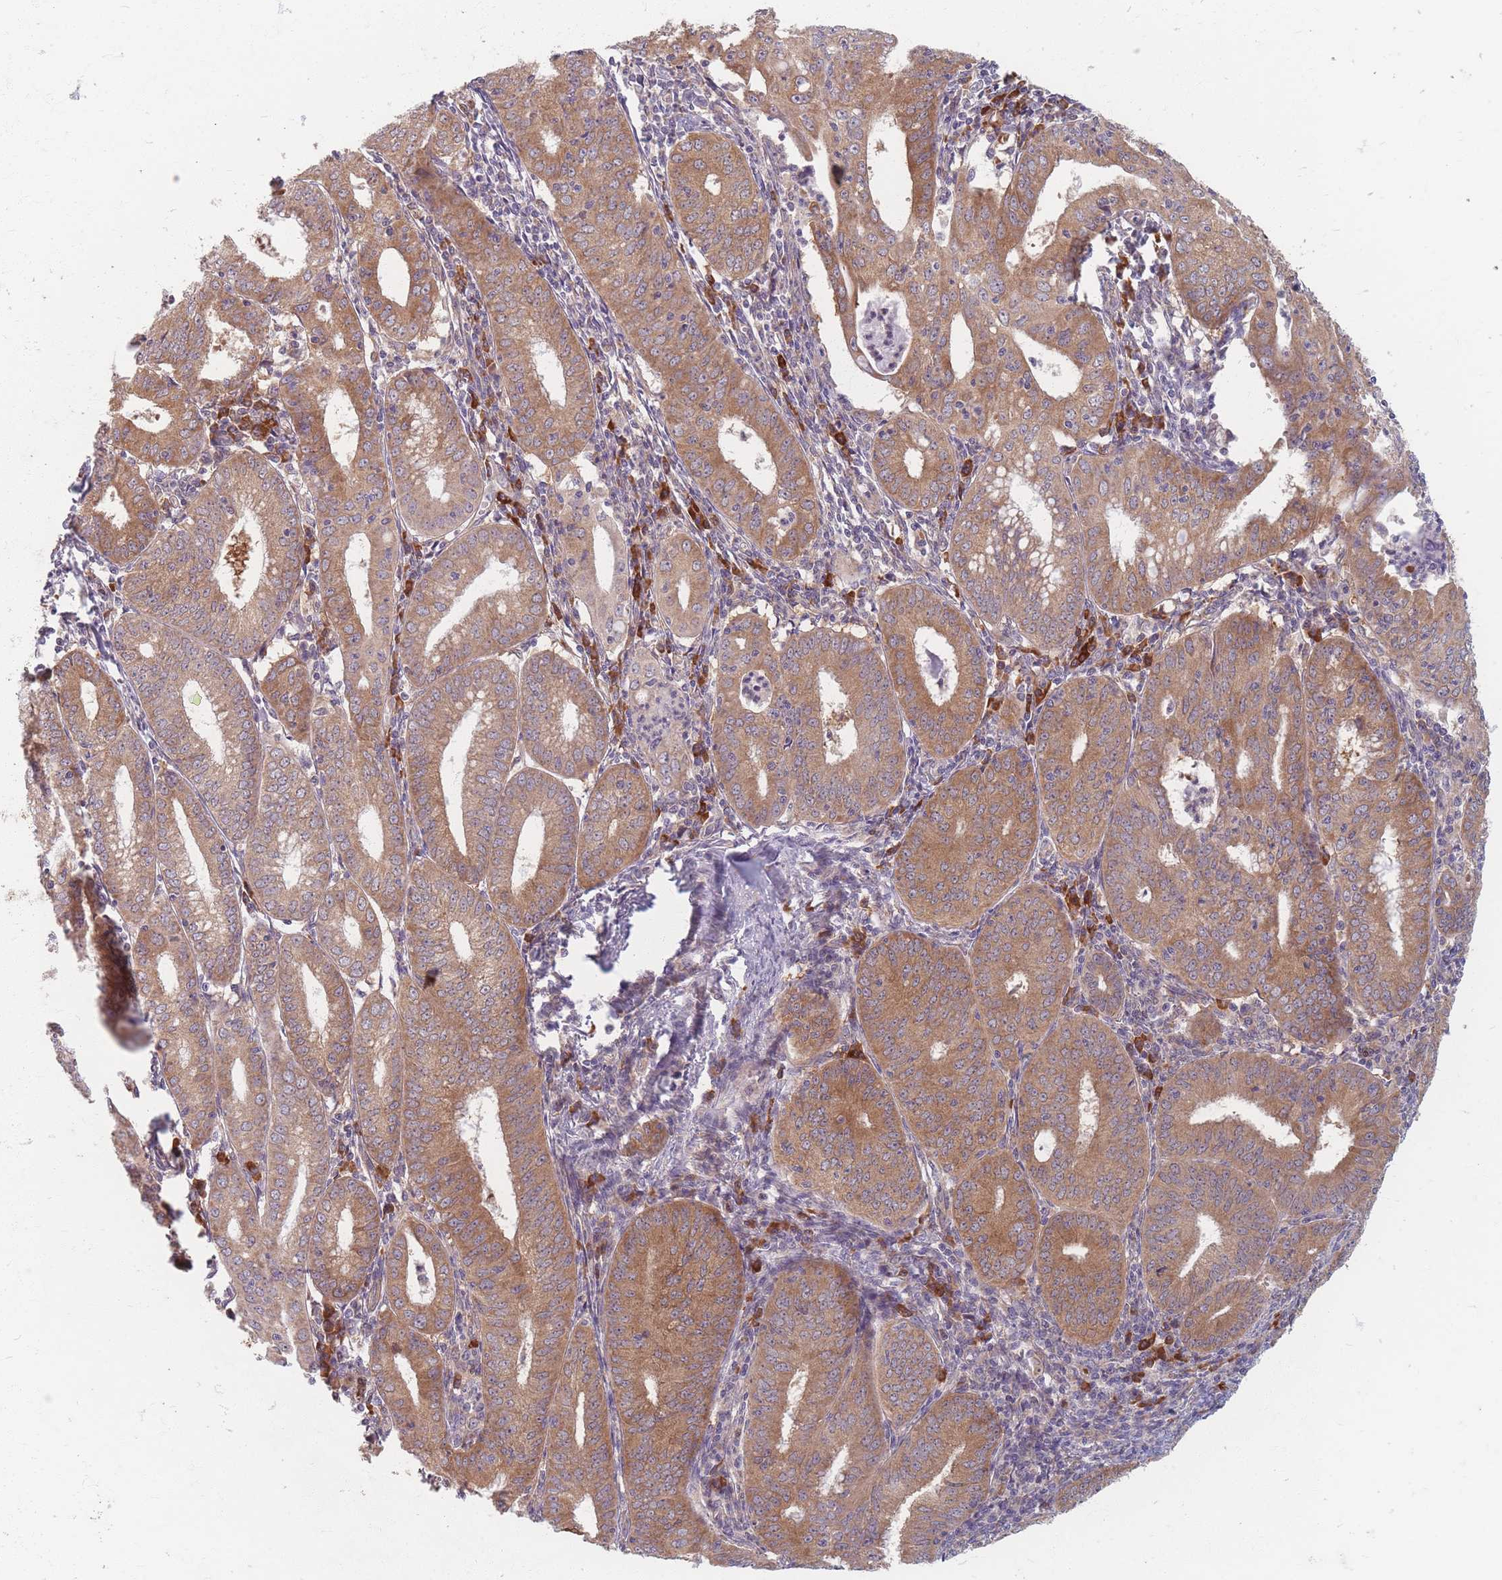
{"staining": {"intensity": "moderate", "quantity": ">75%", "location": "cytoplasmic/membranous"}, "tissue": "endometrial cancer", "cell_type": "Tumor cells", "image_type": "cancer", "snomed": [{"axis": "morphology", "description": "Adenocarcinoma, NOS"}, {"axis": "topography", "description": "Endometrium"}], "caption": "Moderate cytoplasmic/membranous protein positivity is seen in about >75% of tumor cells in endometrial cancer (adenocarcinoma).", "gene": "SMIM14", "patient": {"sex": "female", "age": 60}}